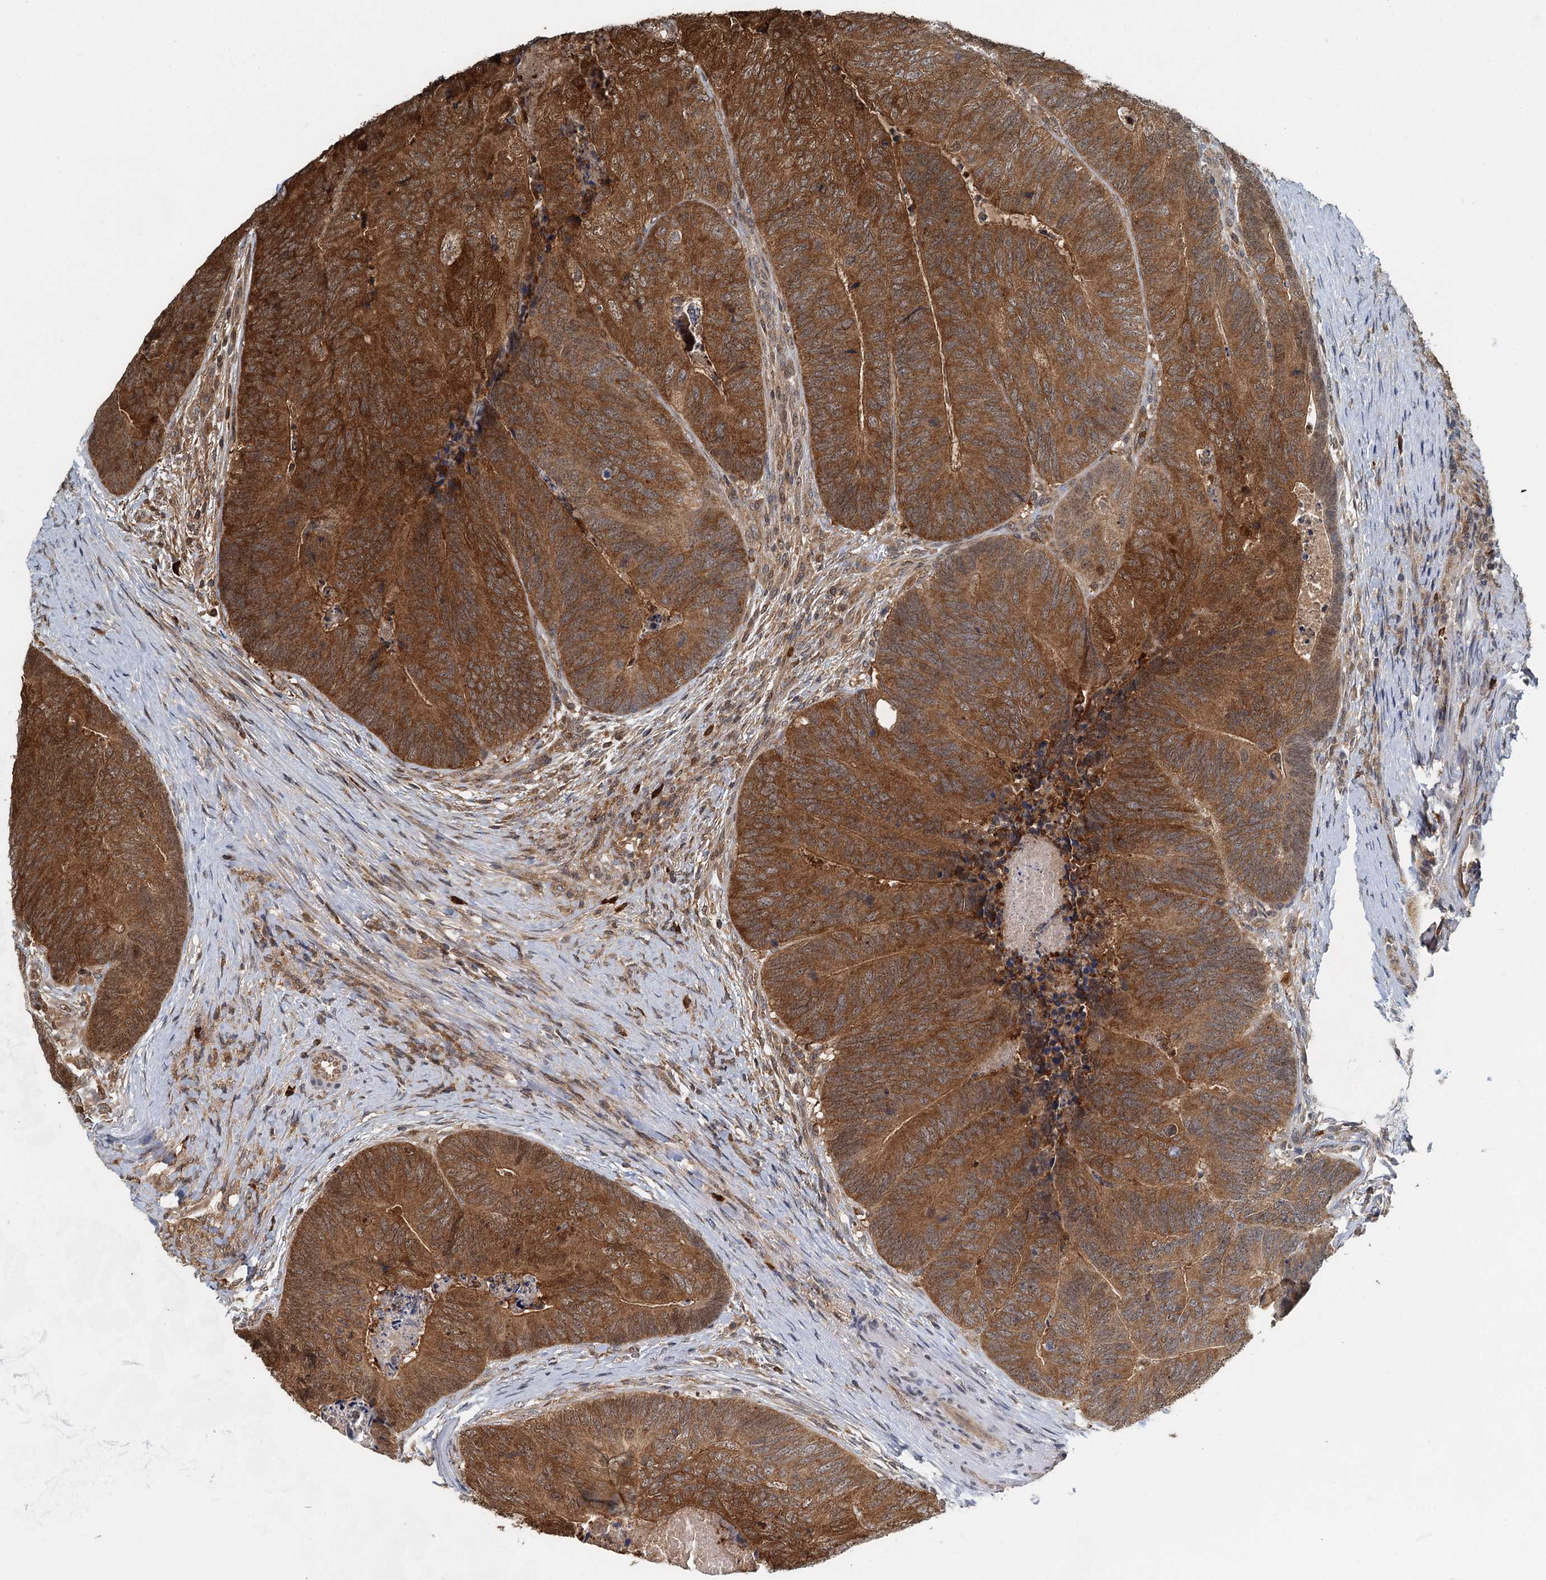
{"staining": {"intensity": "strong", "quantity": ">75%", "location": "cytoplasmic/membranous"}, "tissue": "colorectal cancer", "cell_type": "Tumor cells", "image_type": "cancer", "snomed": [{"axis": "morphology", "description": "Adenocarcinoma, NOS"}, {"axis": "topography", "description": "Colon"}], "caption": "A high amount of strong cytoplasmic/membranous expression is appreciated in approximately >75% of tumor cells in colorectal cancer tissue.", "gene": "GPI", "patient": {"sex": "female", "age": 67}}